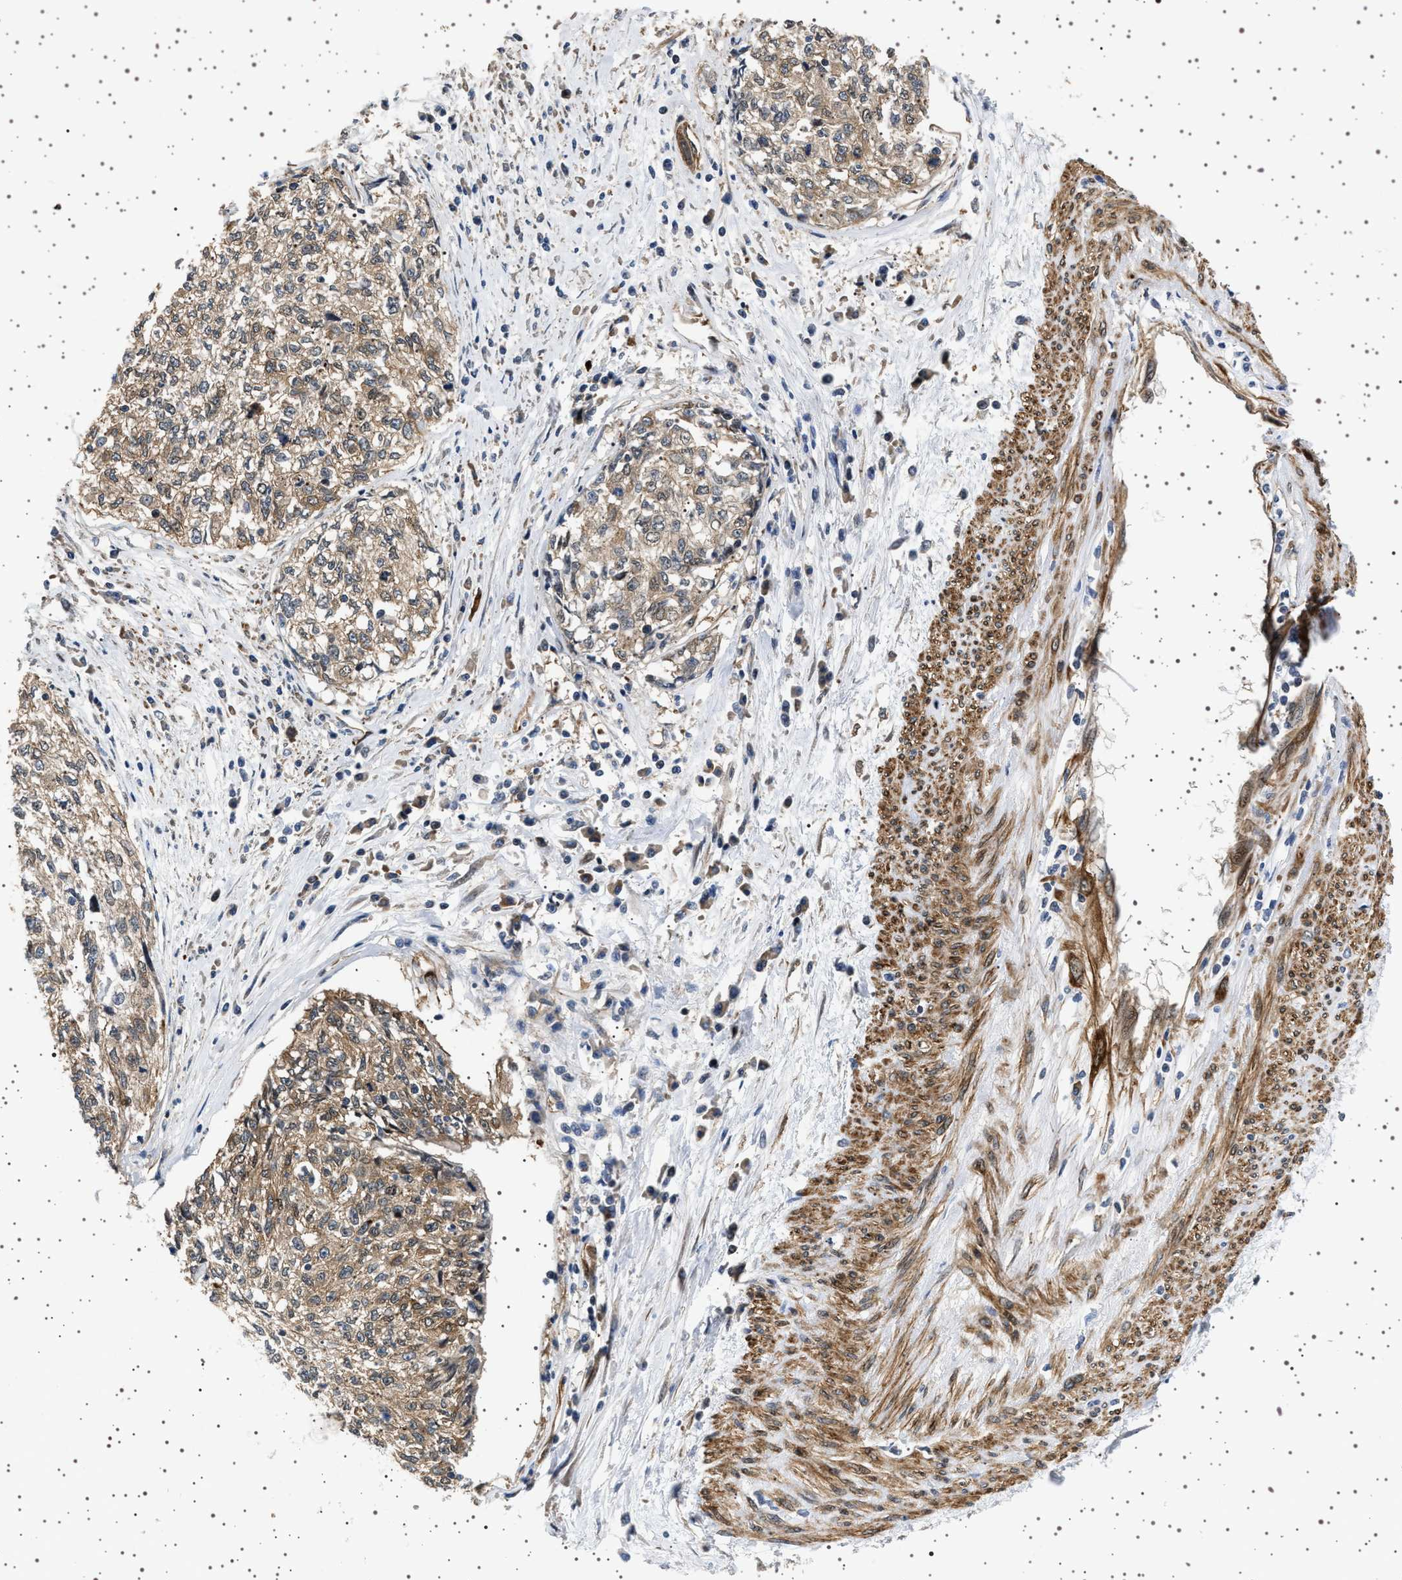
{"staining": {"intensity": "moderate", "quantity": ">75%", "location": "cytoplasmic/membranous"}, "tissue": "cervical cancer", "cell_type": "Tumor cells", "image_type": "cancer", "snomed": [{"axis": "morphology", "description": "Squamous cell carcinoma, NOS"}, {"axis": "topography", "description": "Cervix"}], "caption": "A photomicrograph of human cervical cancer (squamous cell carcinoma) stained for a protein exhibits moderate cytoplasmic/membranous brown staining in tumor cells.", "gene": "BAG3", "patient": {"sex": "female", "age": 57}}